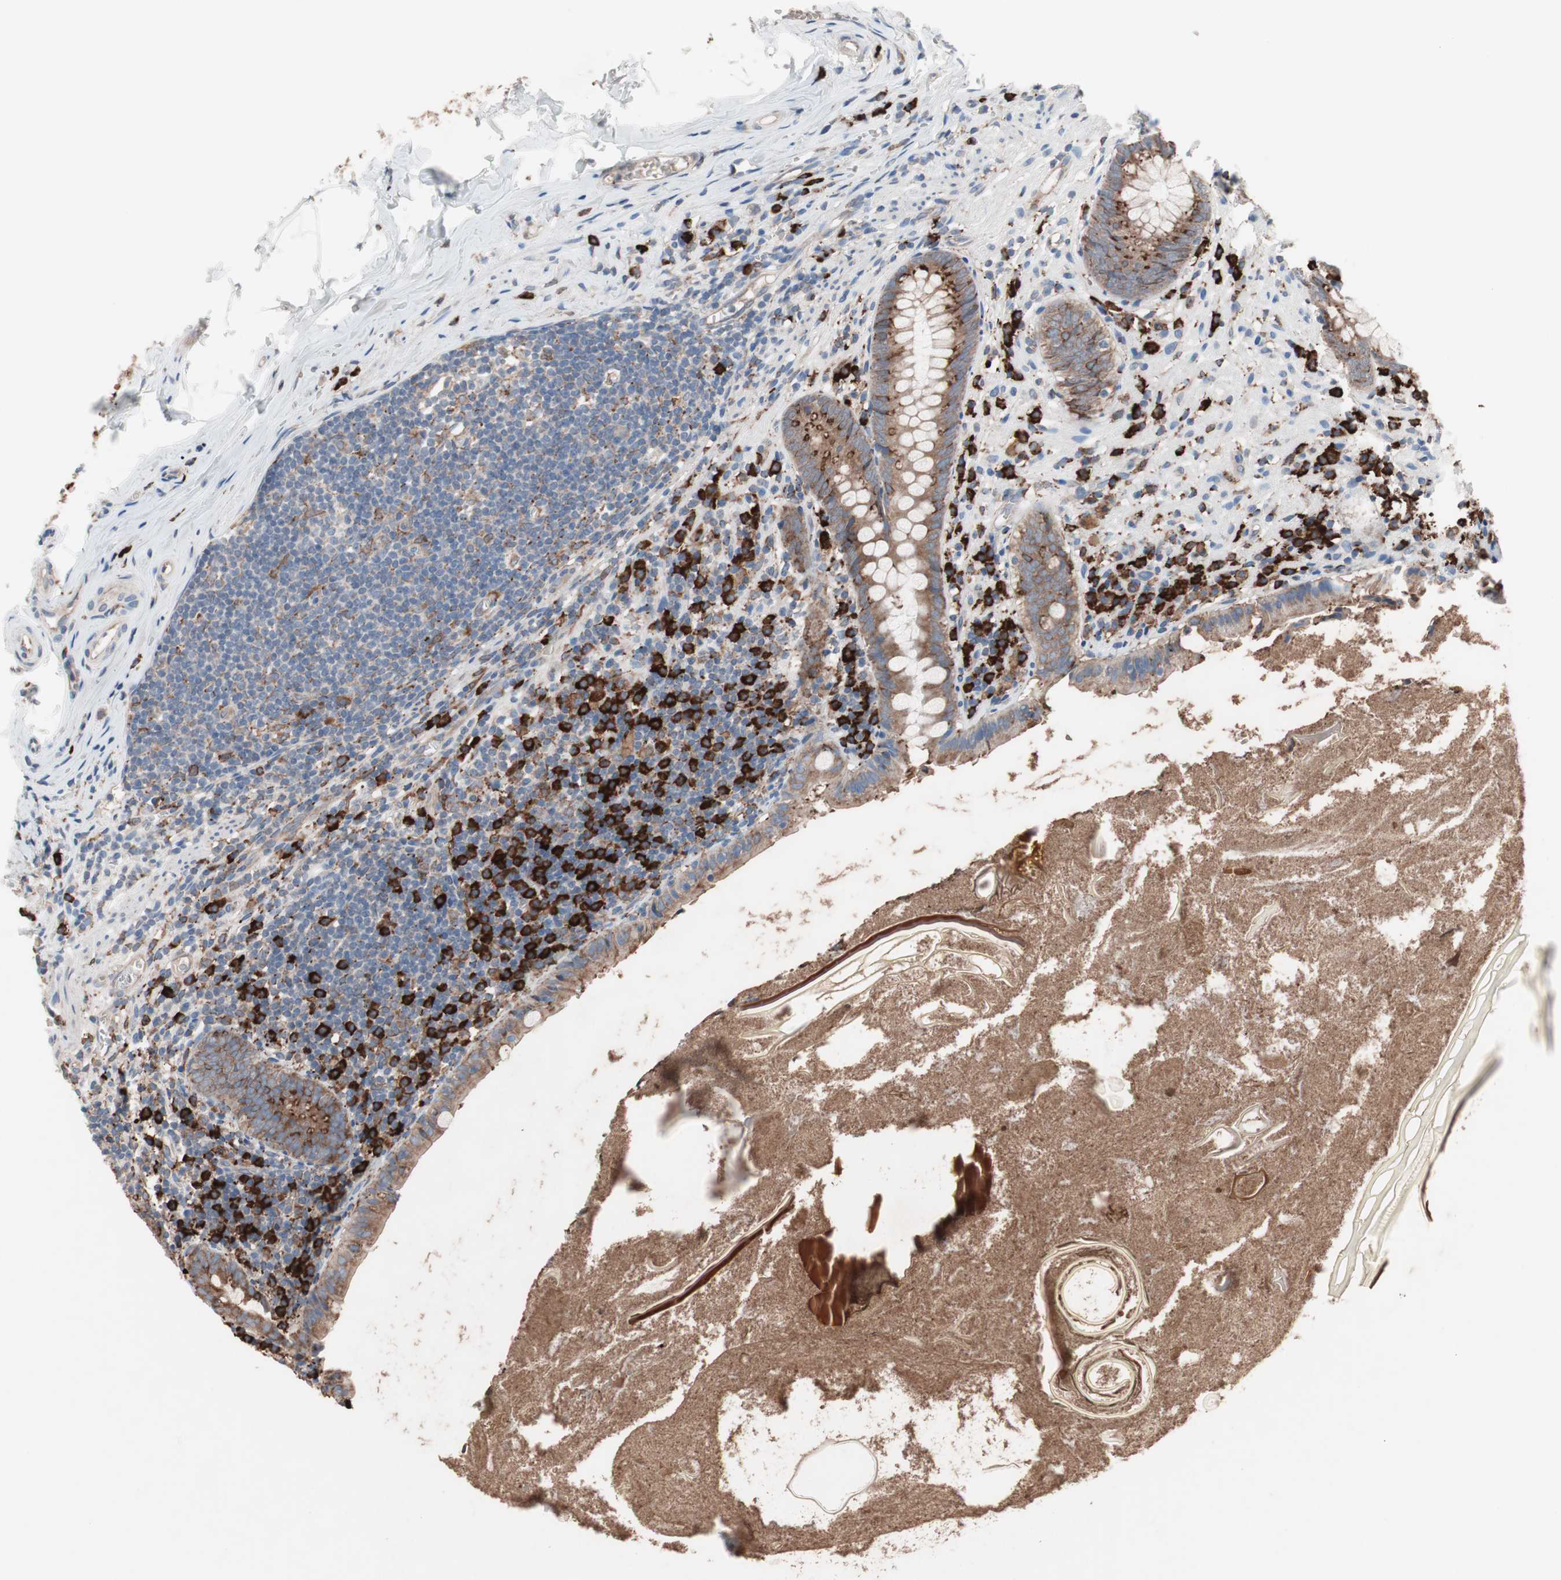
{"staining": {"intensity": "moderate", "quantity": ">75%", "location": "cytoplasmic/membranous"}, "tissue": "appendix", "cell_type": "Glandular cells", "image_type": "normal", "snomed": [{"axis": "morphology", "description": "Normal tissue, NOS"}, {"axis": "topography", "description": "Appendix"}], "caption": "The micrograph exhibits a brown stain indicating the presence of a protein in the cytoplasmic/membranous of glandular cells in appendix. (DAB (3,3'-diaminobenzidine) = brown stain, brightfield microscopy at high magnification).", "gene": "SLC27A4", "patient": {"sex": "male", "age": 52}}